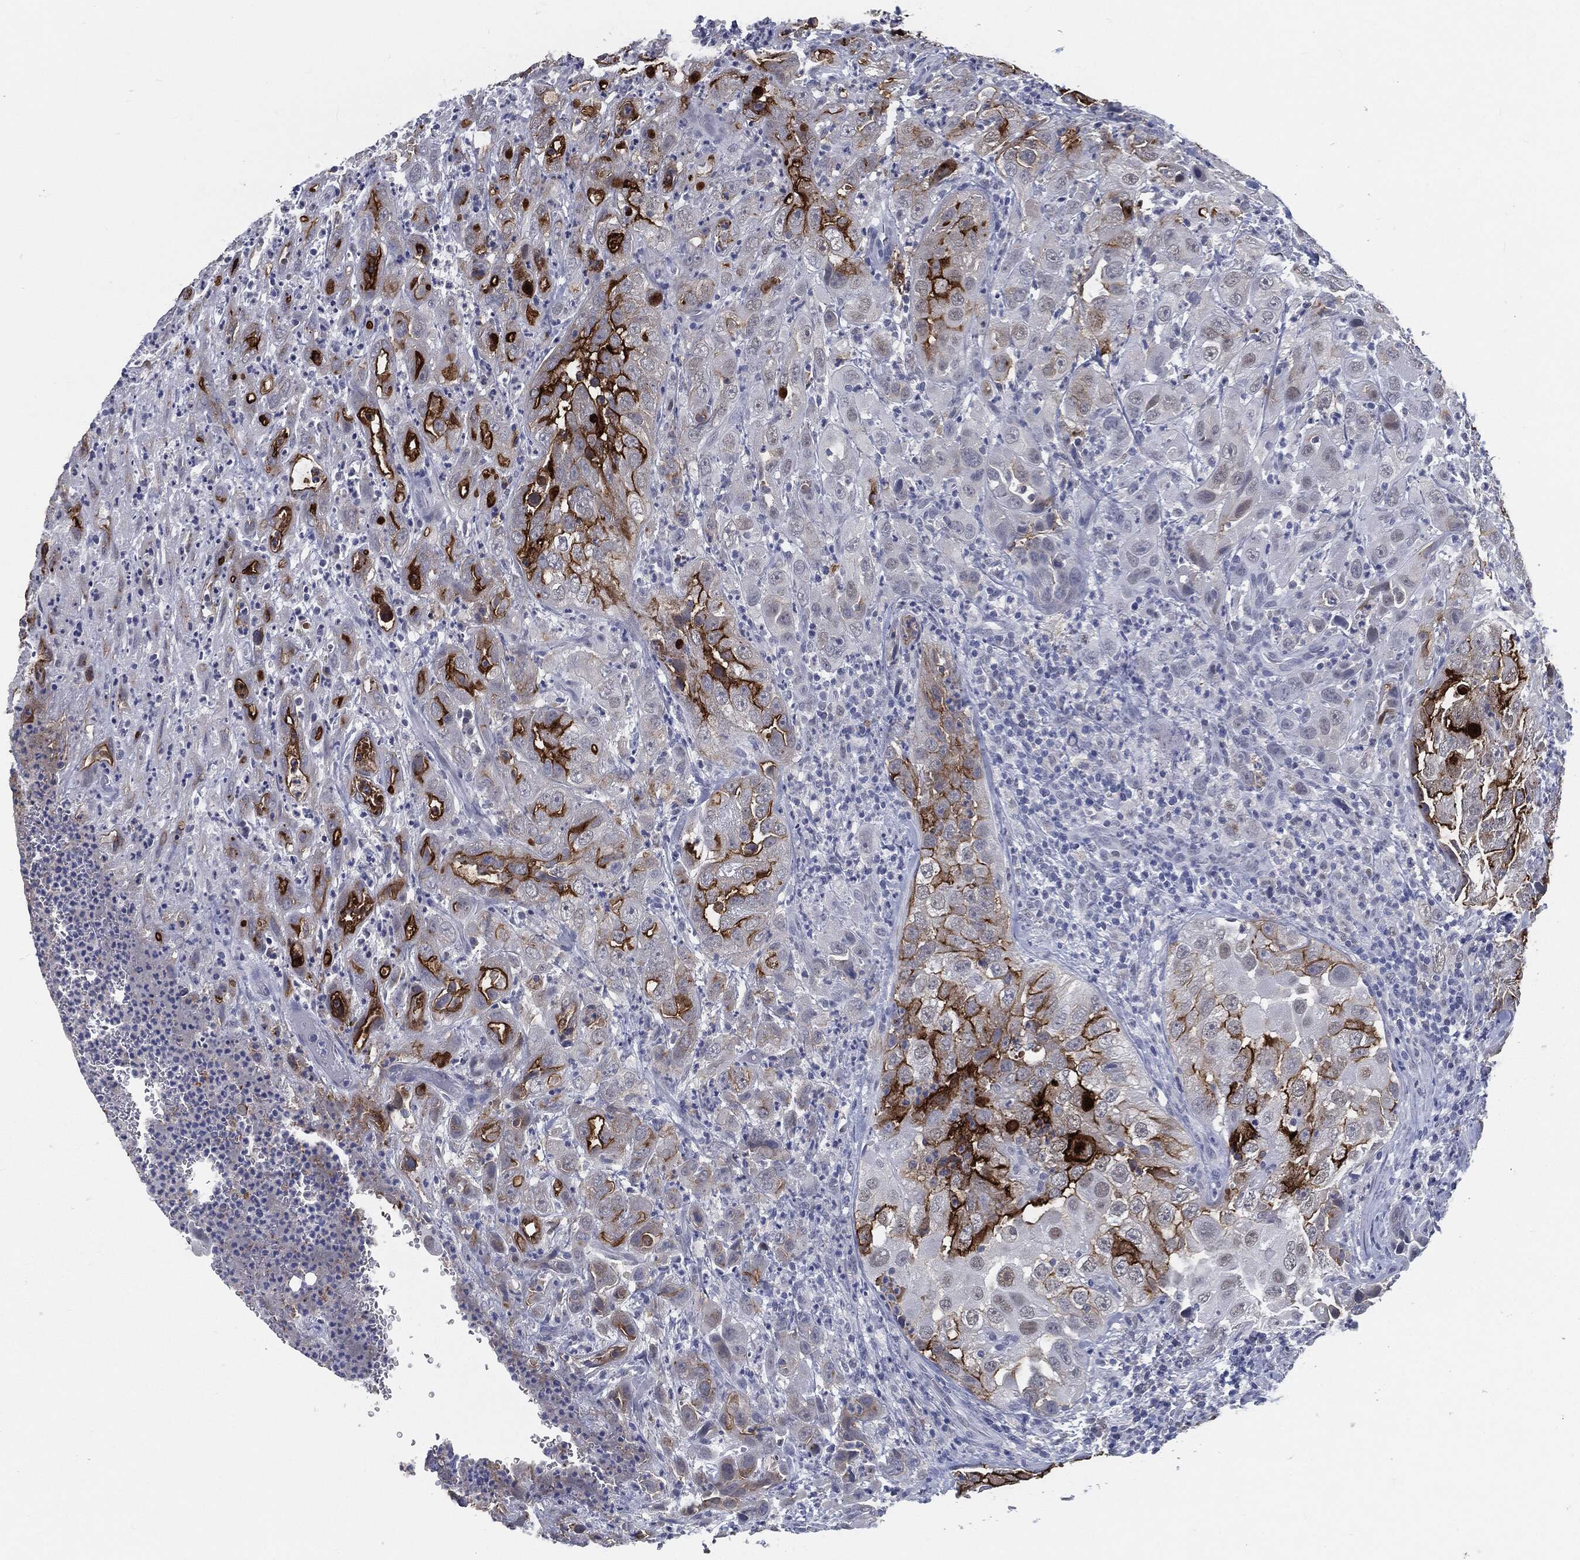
{"staining": {"intensity": "strong", "quantity": "25%-75%", "location": "cytoplasmic/membranous"}, "tissue": "urothelial cancer", "cell_type": "Tumor cells", "image_type": "cancer", "snomed": [{"axis": "morphology", "description": "Urothelial carcinoma, High grade"}, {"axis": "topography", "description": "Urinary bladder"}], "caption": "DAB immunohistochemical staining of human urothelial cancer reveals strong cytoplasmic/membranous protein expression in about 25%-75% of tumor cells.", "gene": "PROM1", "patient": {"sex": "female", "age": 41}}